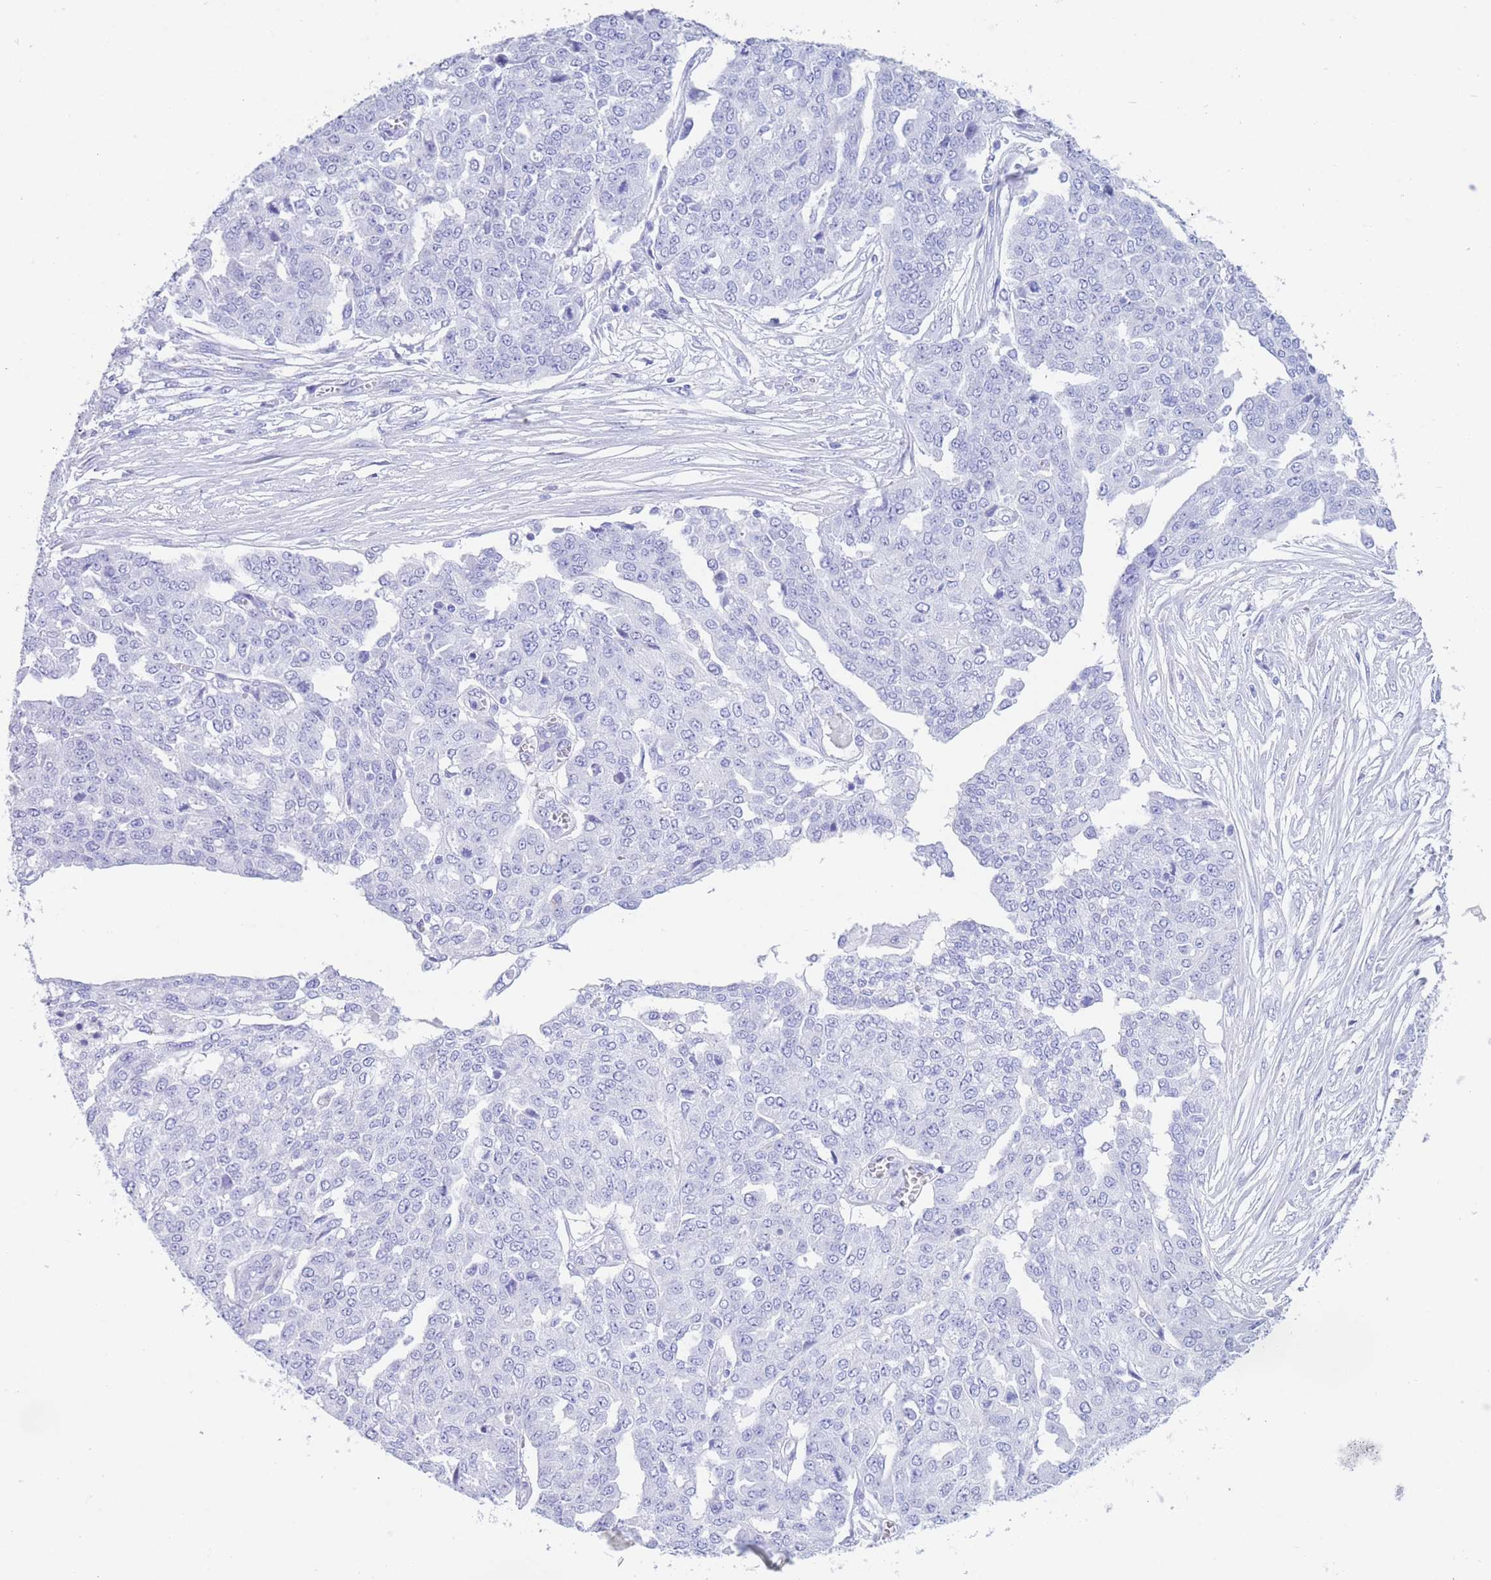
{"staining": {"intensity": "negative", "quantity": "none", "location": "none"}, "tissue": "ovarian cancer", "cell_type": "Tumor cells", "image_type": "cancer", "snomed": [{"axis": "morphology", "description": "Cystadenocarcinoma, serous, NOS"}, {"axis": "topography", "description": "Soft tissue"}, {"axis": "topography", "description": "Ovary"}], "caption": "IHC image of human ovarian cancer stained for a protein (brown), which demonstrates no expression in tumor cells.", "gene": "SLCO1B3", "patient": {"sex": "female", "age": 57}}